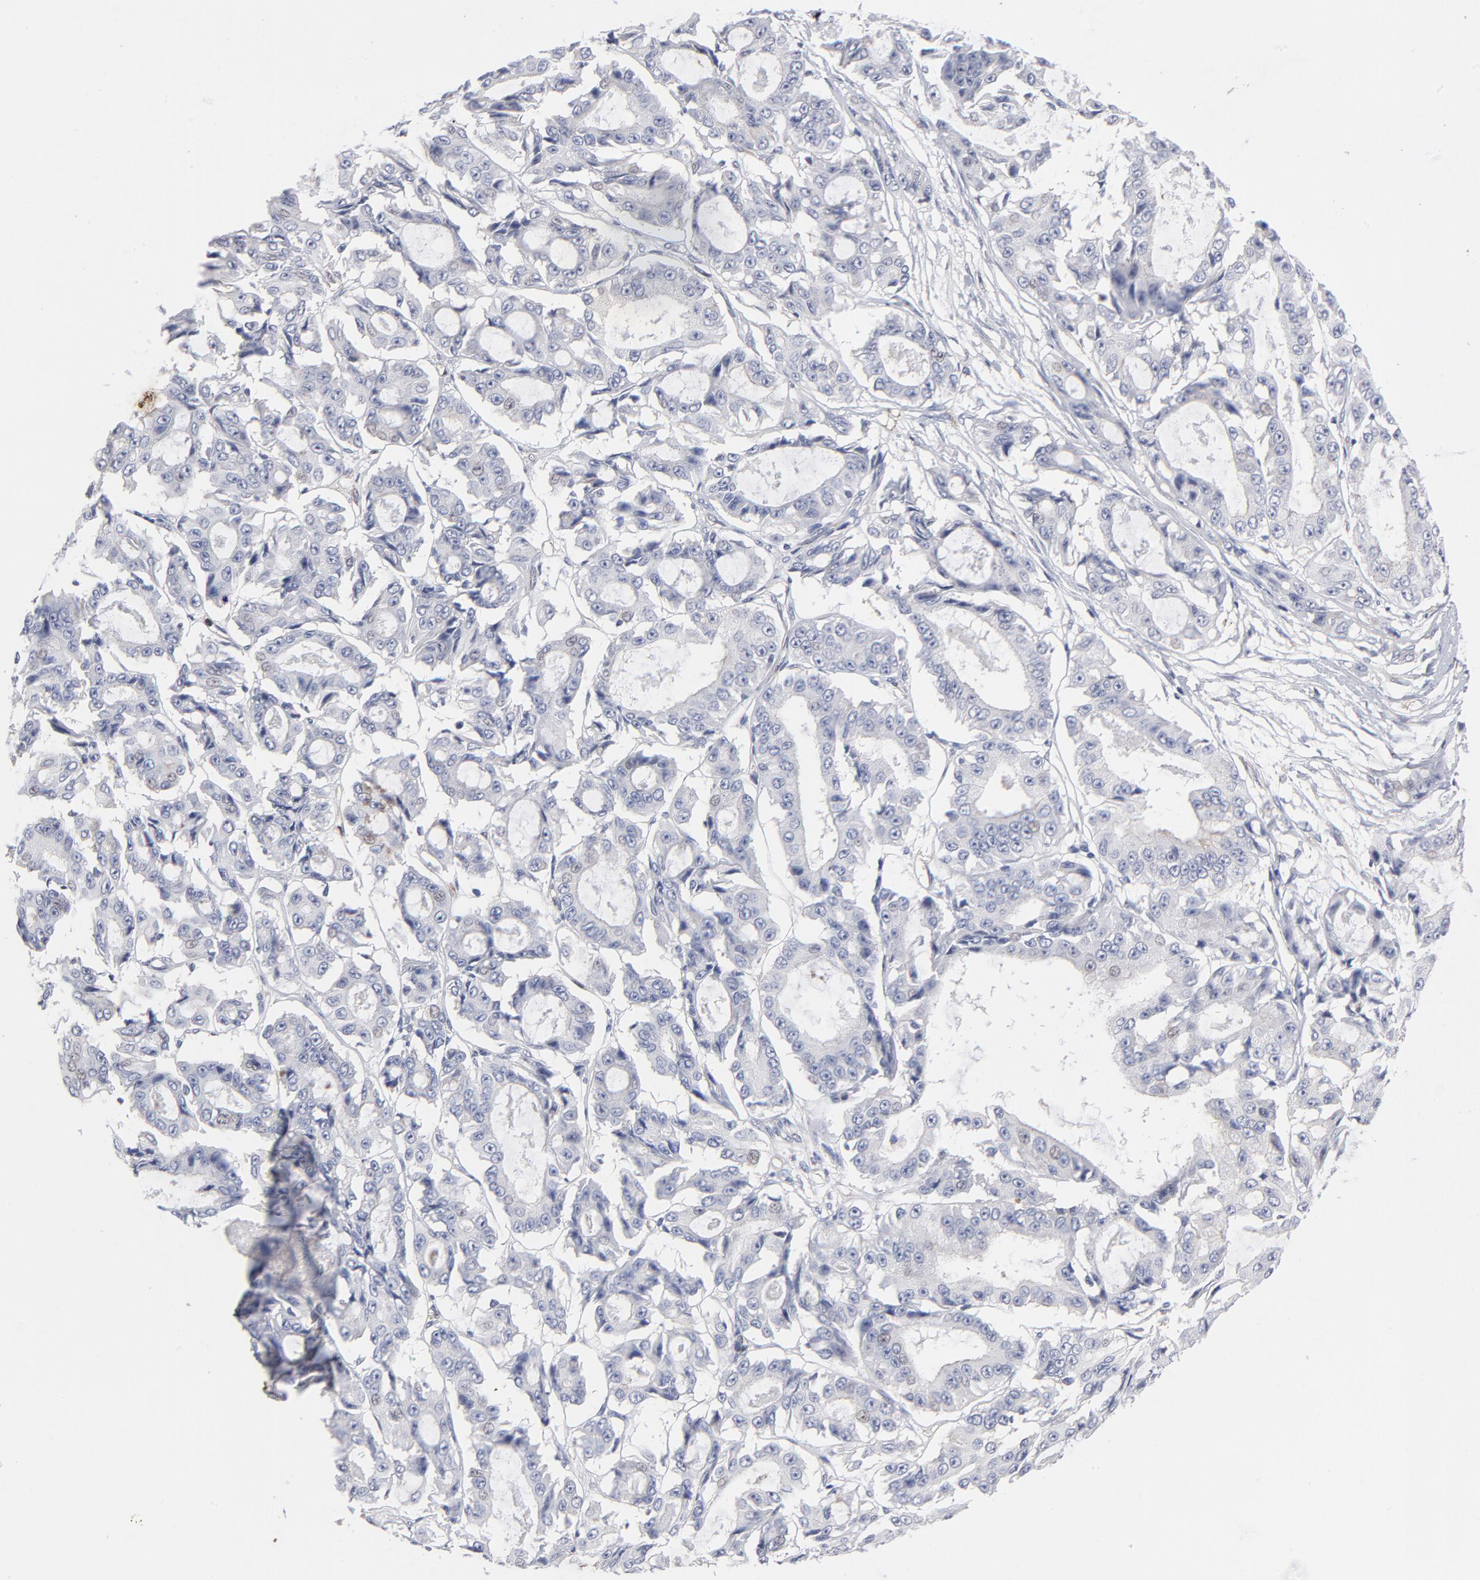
{"staining": {"intensity": "negative", "quantity": "none", "location": "none"}, "tissue": "ovarian cancer", "cell_type": "Tumor cells", "image_type": "cancer", "snomed": [{"axis": "morphology", "description": "Carcinoma, endometroid"}, {"axis": "topography", "description": "Ovary"}], "caption": "Micrograph shows no significant protein staining in tumor cells of endometroid carcinoma (ovarian).", "gene": "PXN", "patient": {"sex": "female", "age": 61}}